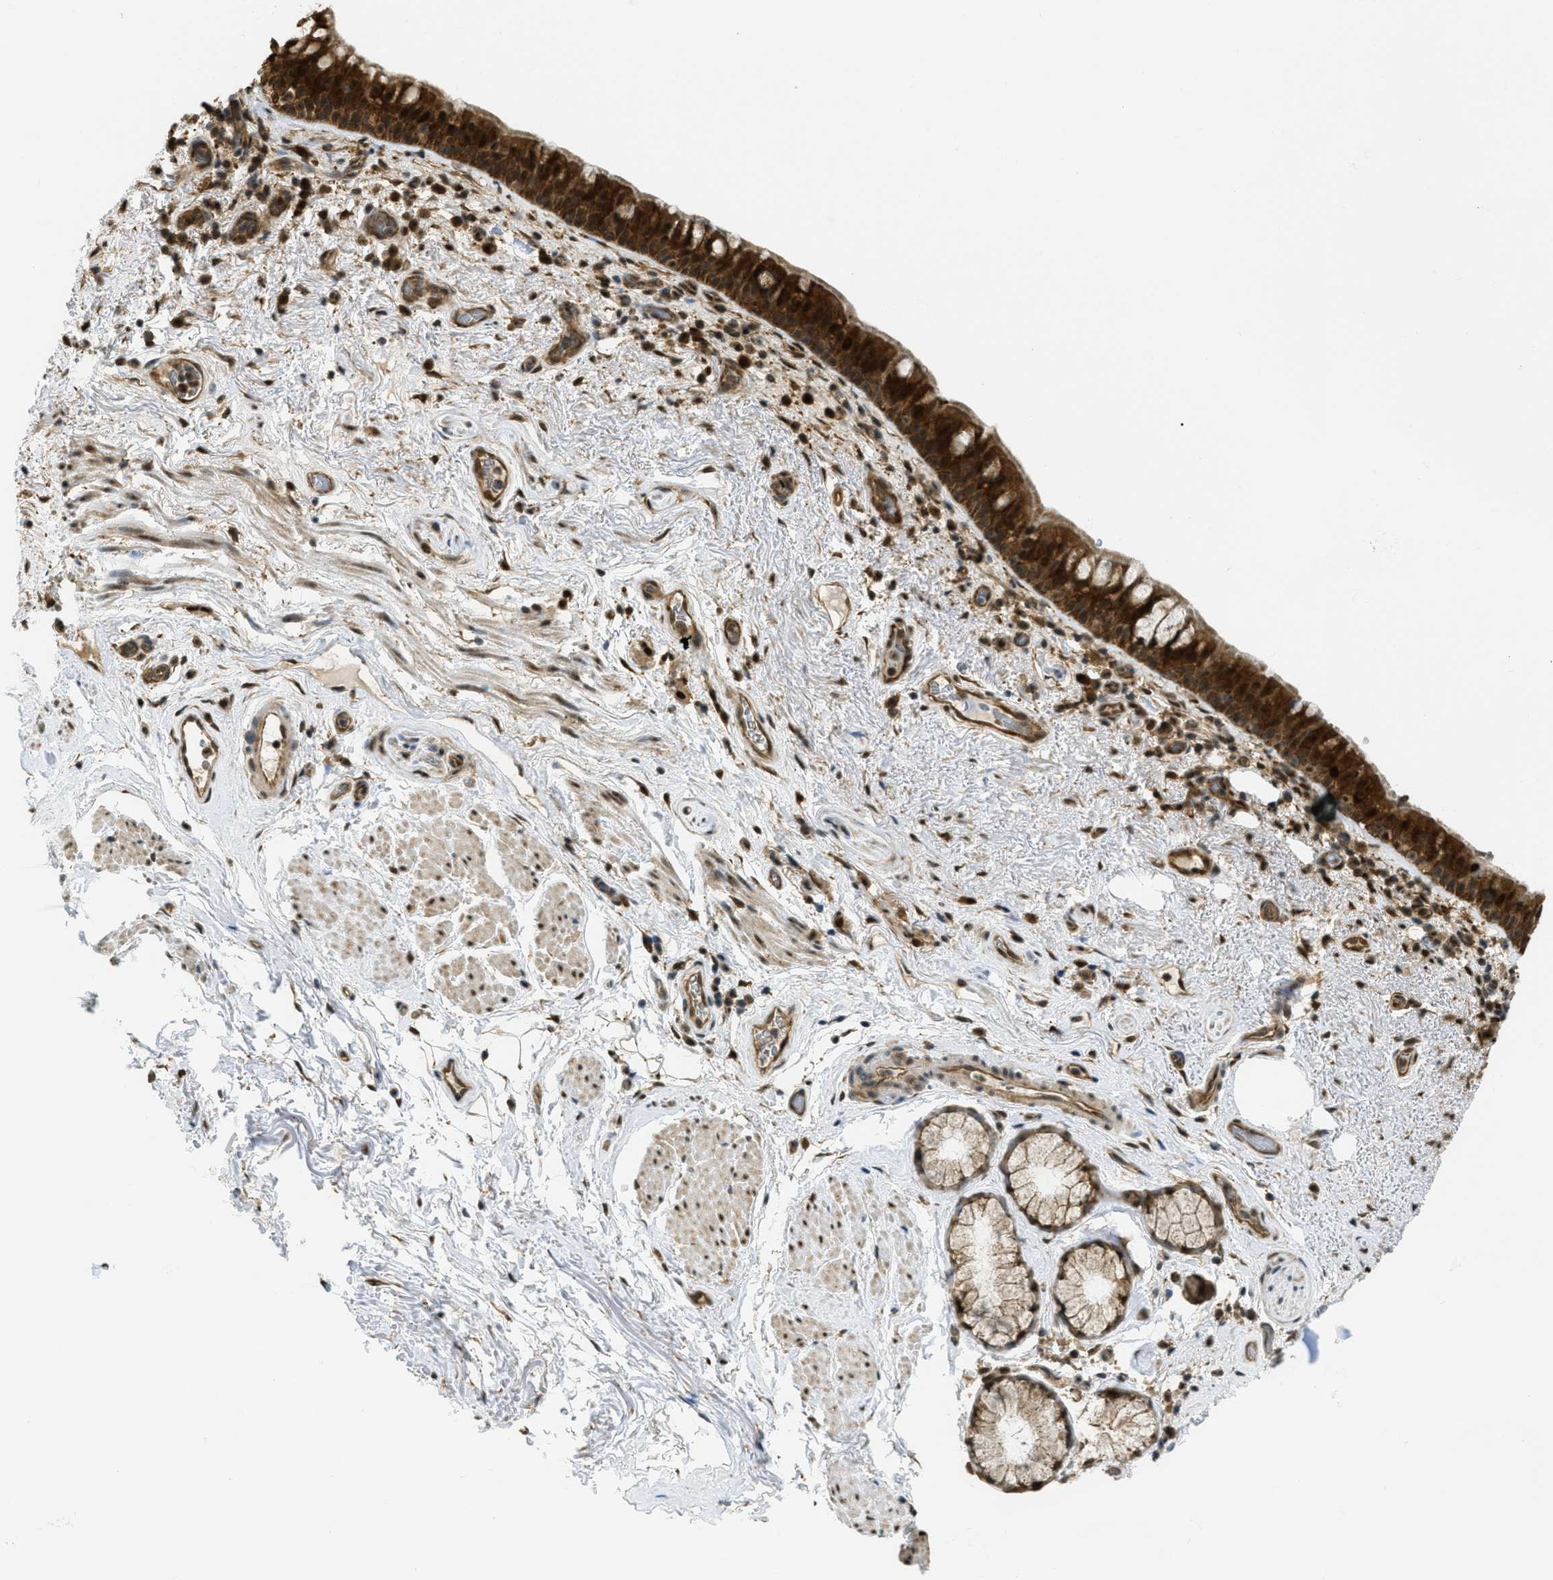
{"staining": {"intensity": "strong", "quantity": ">75%", "location": "cytoplasmic/membranous,nuclear"}, "tissue": "bronchus", "cell_type": "Respiratory epithelial cells", "image_type": "normal", "snomed": [{"axis": "morphology", "description": "Normal tissue, NOS"}, {"axis": "morphology", "description": "Inflammation, NOS"}, {"axis": "topography", "description": "Cartilage tissue"}, {"axis": "topography", "description": "Bronchus"}], "caption": "Respiratory epithelial cells exhibit strong cytoplasmic/membranous,nuclear positivity in about >75% of cells in benign bronchus.", "gene": "PSMC5", "patient": {"sex": "male", "age": 77}}